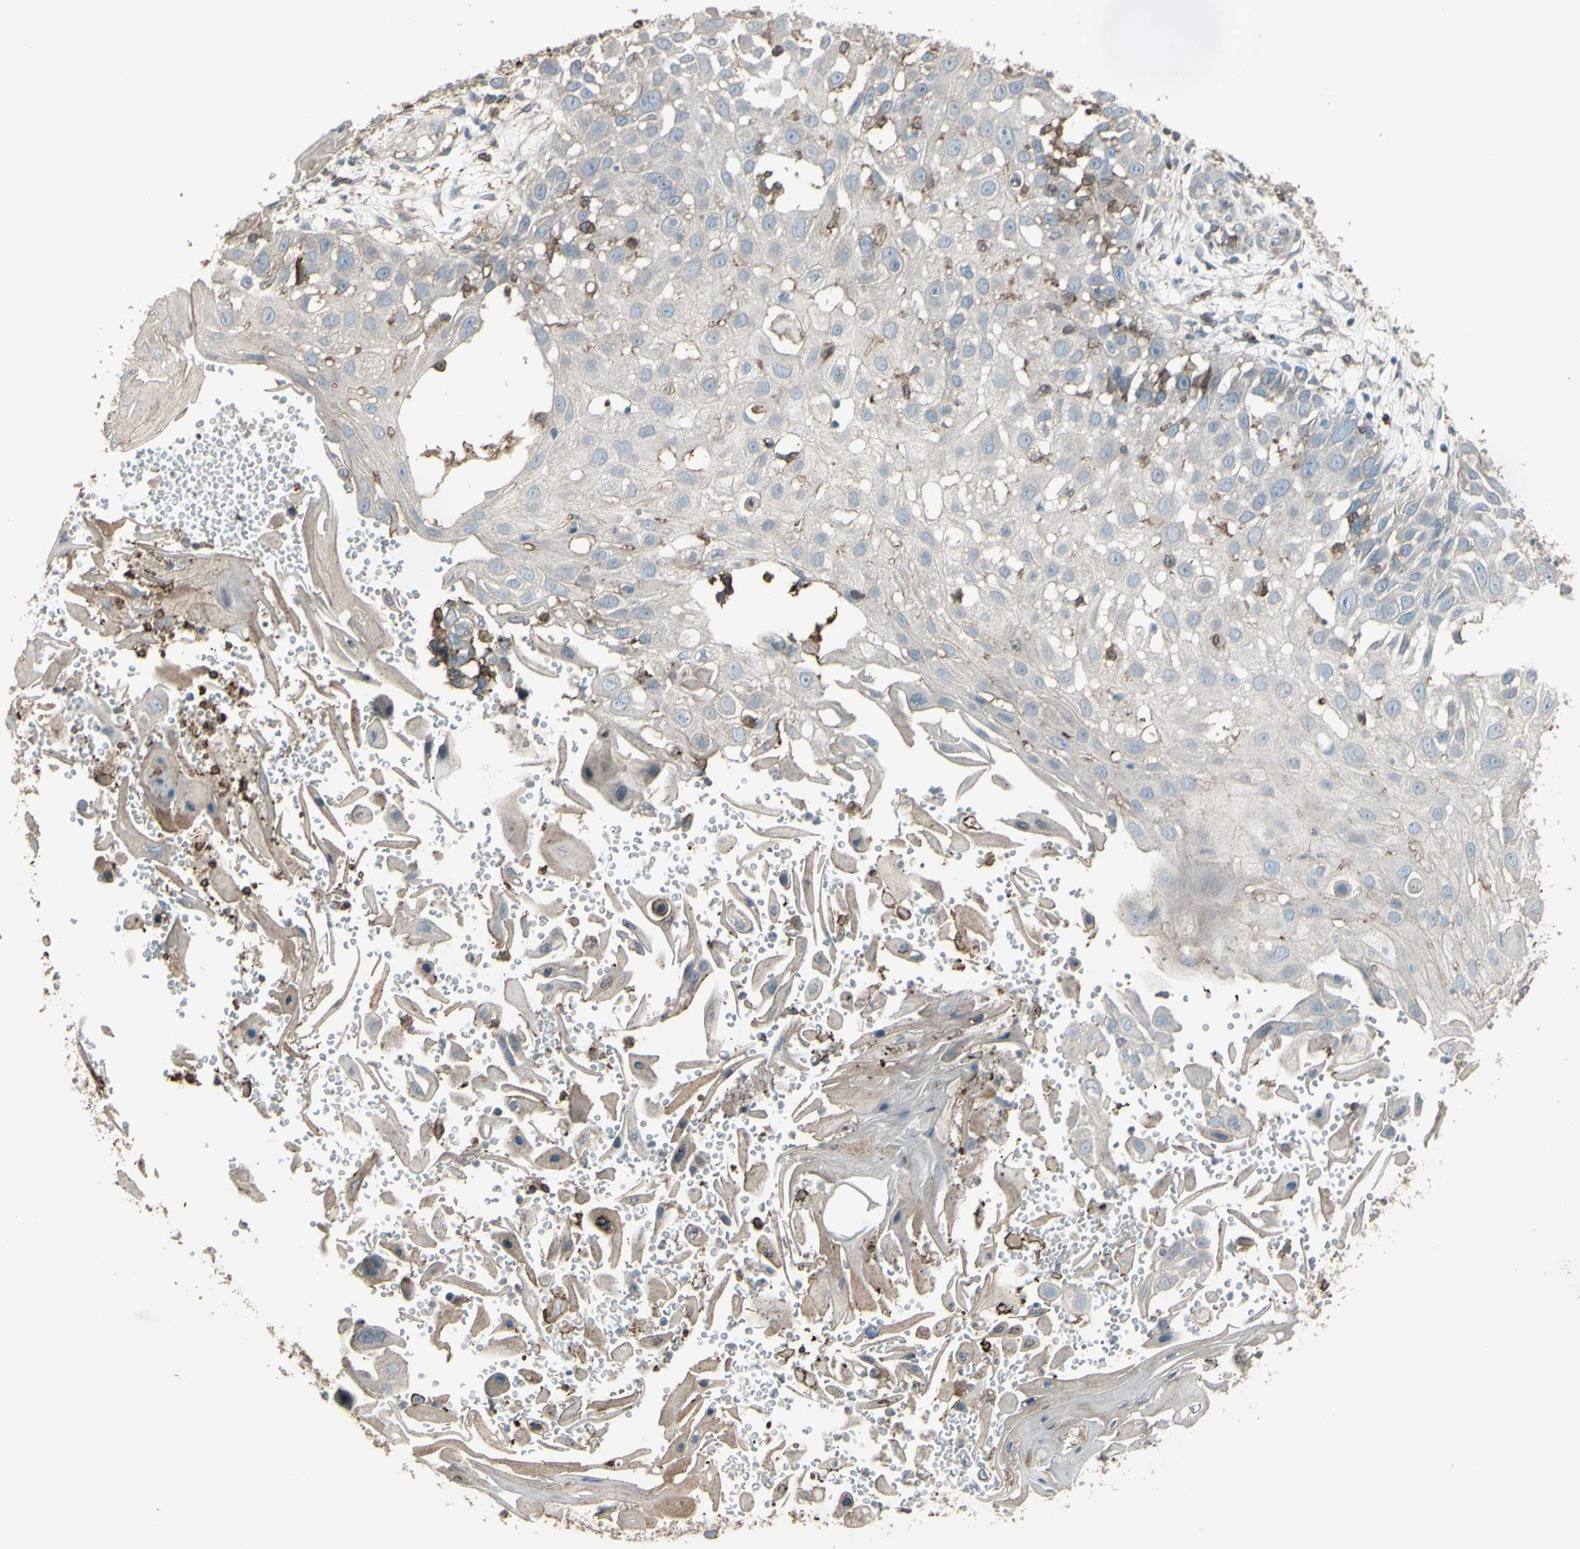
{"staining": {"intensity": "negative", "quantity": "none", "location": "none"}, "tissue": "skin cancer", "cell_type": "Tumor cells", "image_type": "cancer", "snomed": [{"axis": "morphology", "description": "Squamous cell carcinoma, NOS"}, {"axis": "topography", "description": "Skin"}], "caption": "The histopathology image shows no significant staining in tumor cells of skin cancer (squamous cell carcinoma).", "gene": "SMO", "patient": {"sex": "female", "age": 44}}